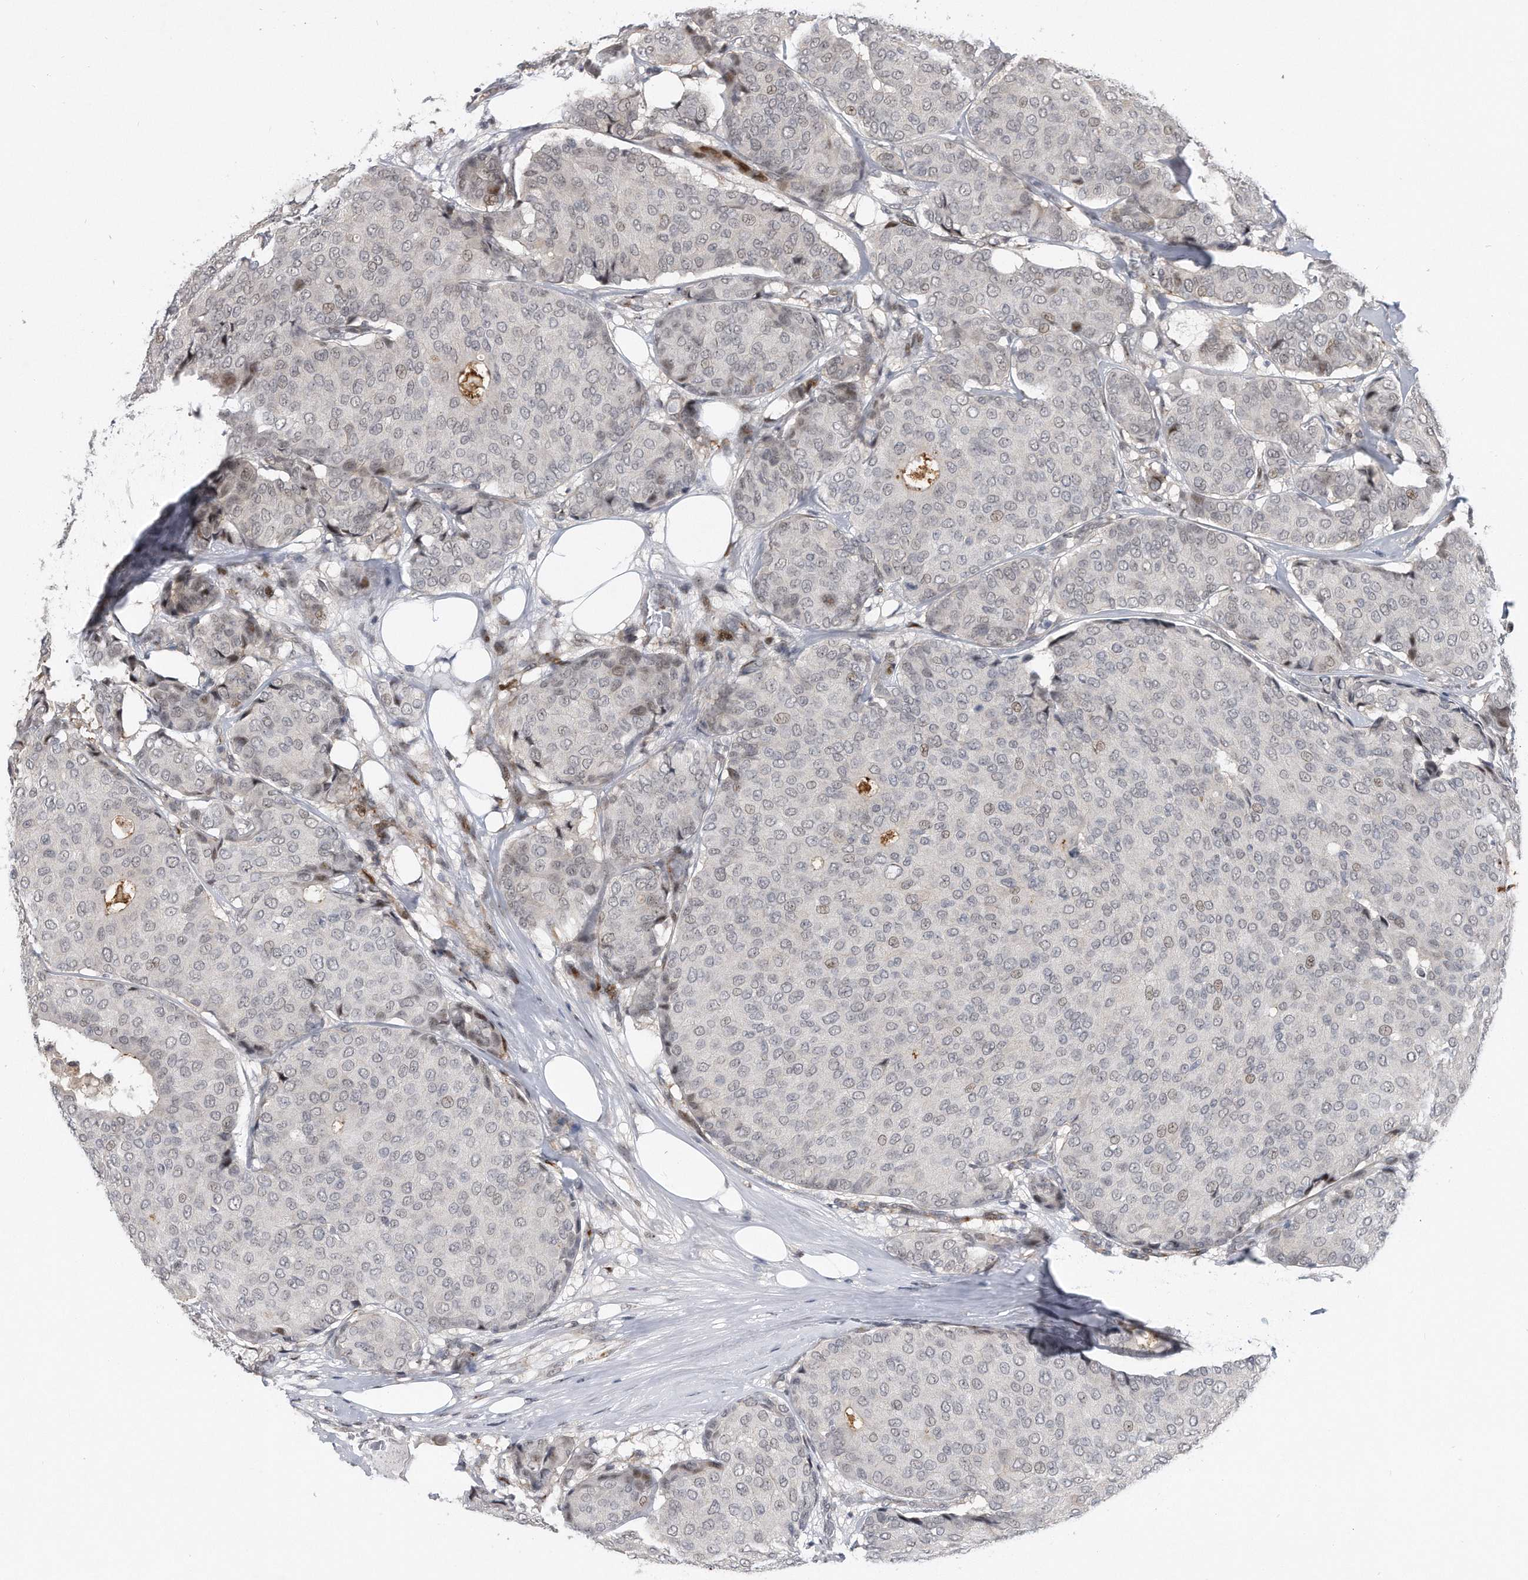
{"staining": {"intensity": "weak", "quantity": "<25%", "location": "nuclear"}, "tissue": "breast cancer", "cell_type": "Tumor cells", "image_type": "cancer", "snomed": [{"axis": "morphology", "description": "Duct carcinoma"}, {"axis": "topography", "description": "Breast"}], "caption": "Tumor cells show no significant protein expression in intraductal carcinoma (breast). (Immunohistochemistry, brightfield microscopy, high magnification).", "gene": "PGBD2", "patient": {"sex": "female", "age": 75}}